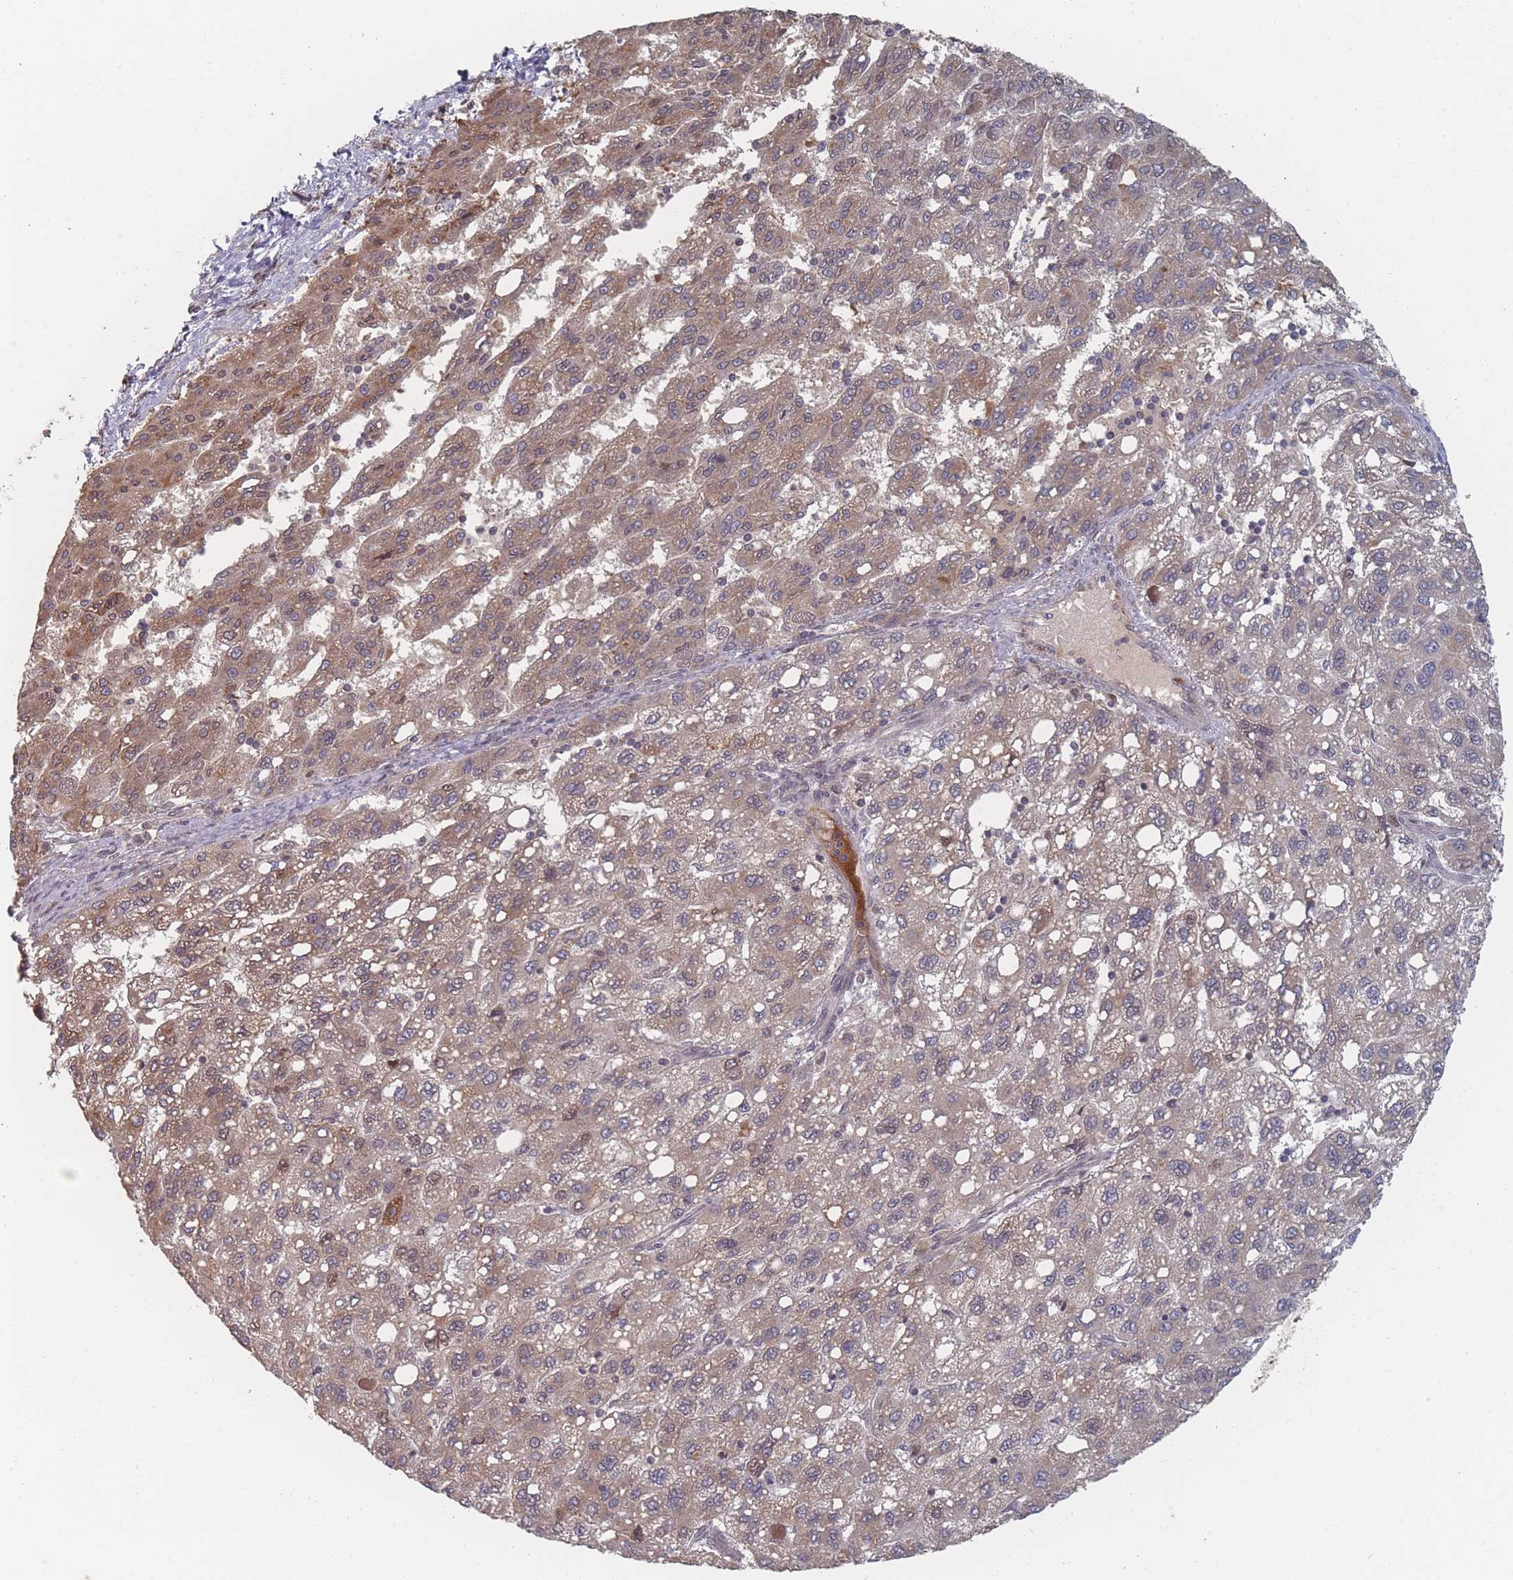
{"staining": {"intensity": "weak", "quantity": ">75%", "location": "cytoplasmic/membranous"}, "tissue": "liver cancer", "cell_type": "Tumor cells", "image_type": "cancer", "snomed": [{"axis": "morphology", "description": "Carcinoma, Hepatocellular, NOS"}, {"axis": "topography", "description": "Liver"}], "caption": "Immunohistochemical staining of human hepatocellular carcinoma (liver) reveals low levels of weak cytoplasmic/membranous protein staining in approximately >75% of tumor cells. (DAB (3,3'-diaminobenzidine) = brown stain, brightfield microscopy at high magnification).", "gene": "TBC1D25", "patient": {"sex": "female", "age": 82}}